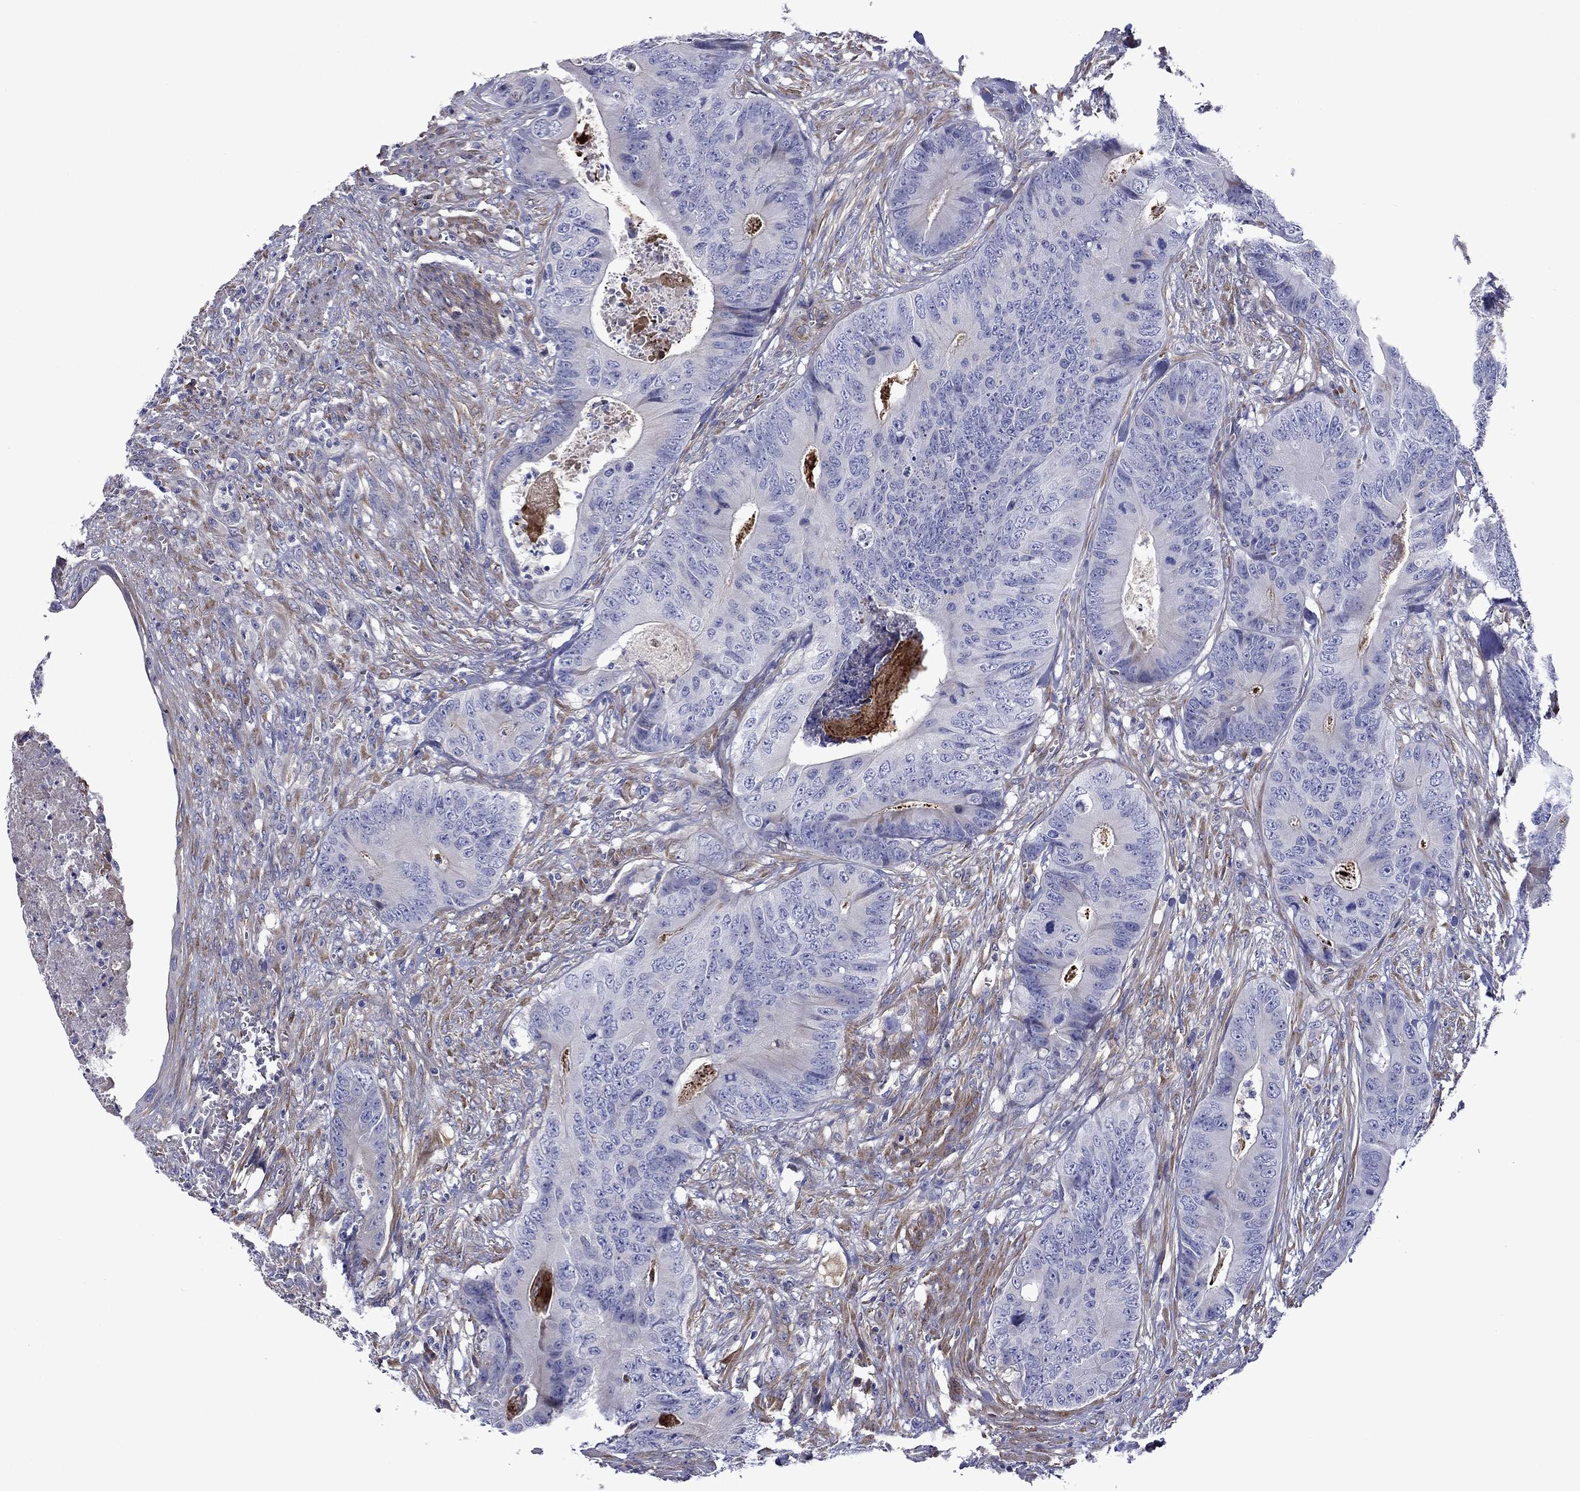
{"staining": {"intensity": "negative", "quantity": "none", "location": "none"}, "tissue": "colorectal cancer", "cell_type": "Tumor cells", "image_type": "cancer", "snomed": [{"axis": "morphology", "description": "Adenocarcinoma, NOS"}, {"axis": "topography", "description": "Colon"}], "caption": "A high-resolution image shows immunohistochemistry staining of colorectal cancer (adenocarcinoma), which reveals no significant expression in tumor cells.", "gene": "HSPG2", "patient": {"sex": "male", "age": 84}}